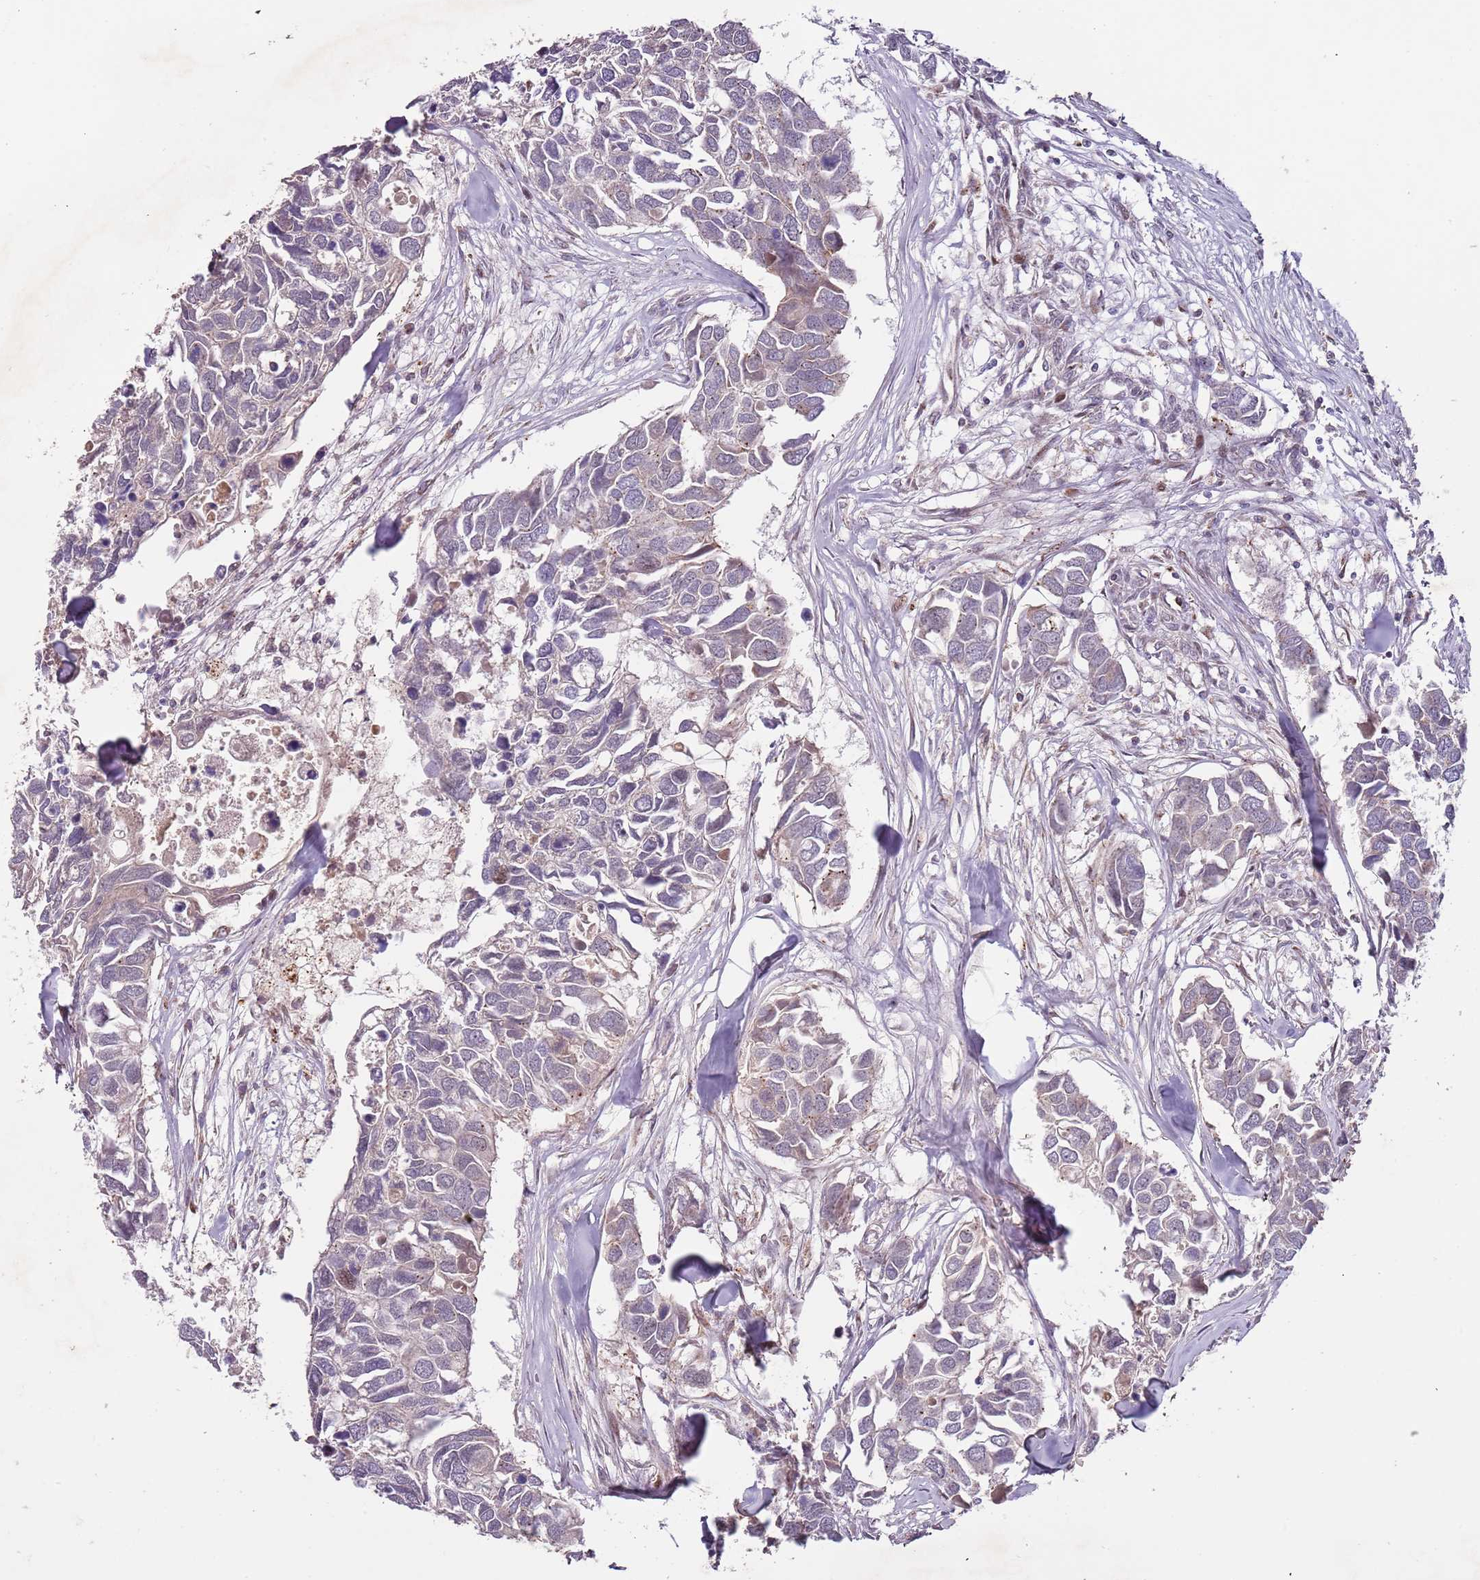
{"staining": {"intensity": "negative", "quantity": "none", "location": "none"}, "tissue": "breast cancer", "cell_type": "Tumor cells", "image_type": "cancer", "snomed": [{"axis": "morphology", "description": "Duct carcinoma"}, {"axis": "topography", "description": "Breast"}], "caption": "This is a histopathology image of immunohistochemistry (IHC) staining of breast intraductal carcinoma, which shows no positivity in tumor cells.", "gene": "ULK3", "patient": {"sex": "female", "age": 83}}